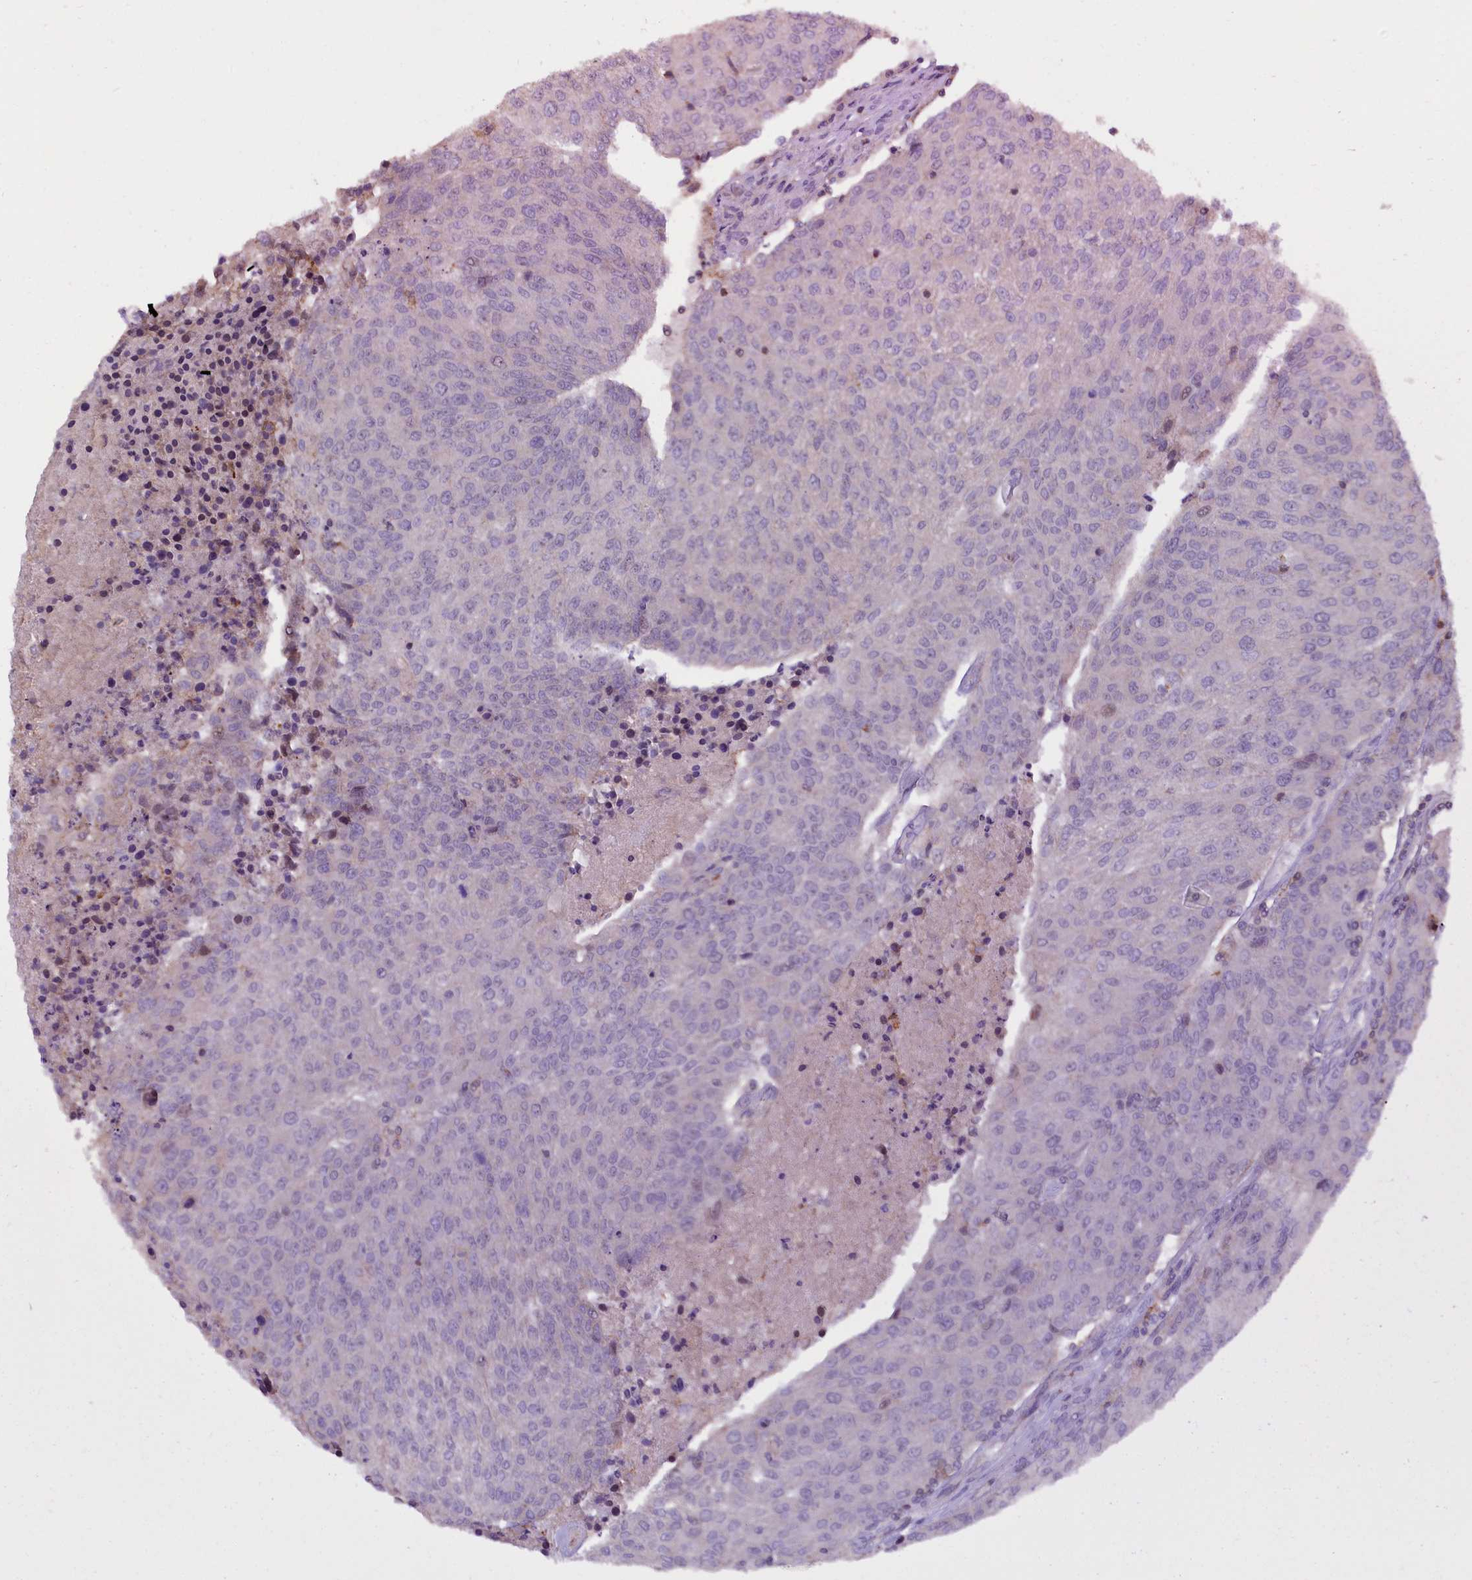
{"staining": {"intensity": "weak", "quantity": "<25%", "location": "nuclear"}, "tissue": "urothelial cancer", "cell_type": "Tumor cells", "image_type": "cancer", "snomed": [{"axis": "morphology", "description": "Urothelial carcinoma, High grade"}, {"axis": "topography", "description": "Urinary bladder"}], "caption": "The micrograph displays no significant positivity in tumor cells of high-grade urothelial carcinoma.", "gene": "RPUSD3", "patient": {"sex": "female", "age": 85}}